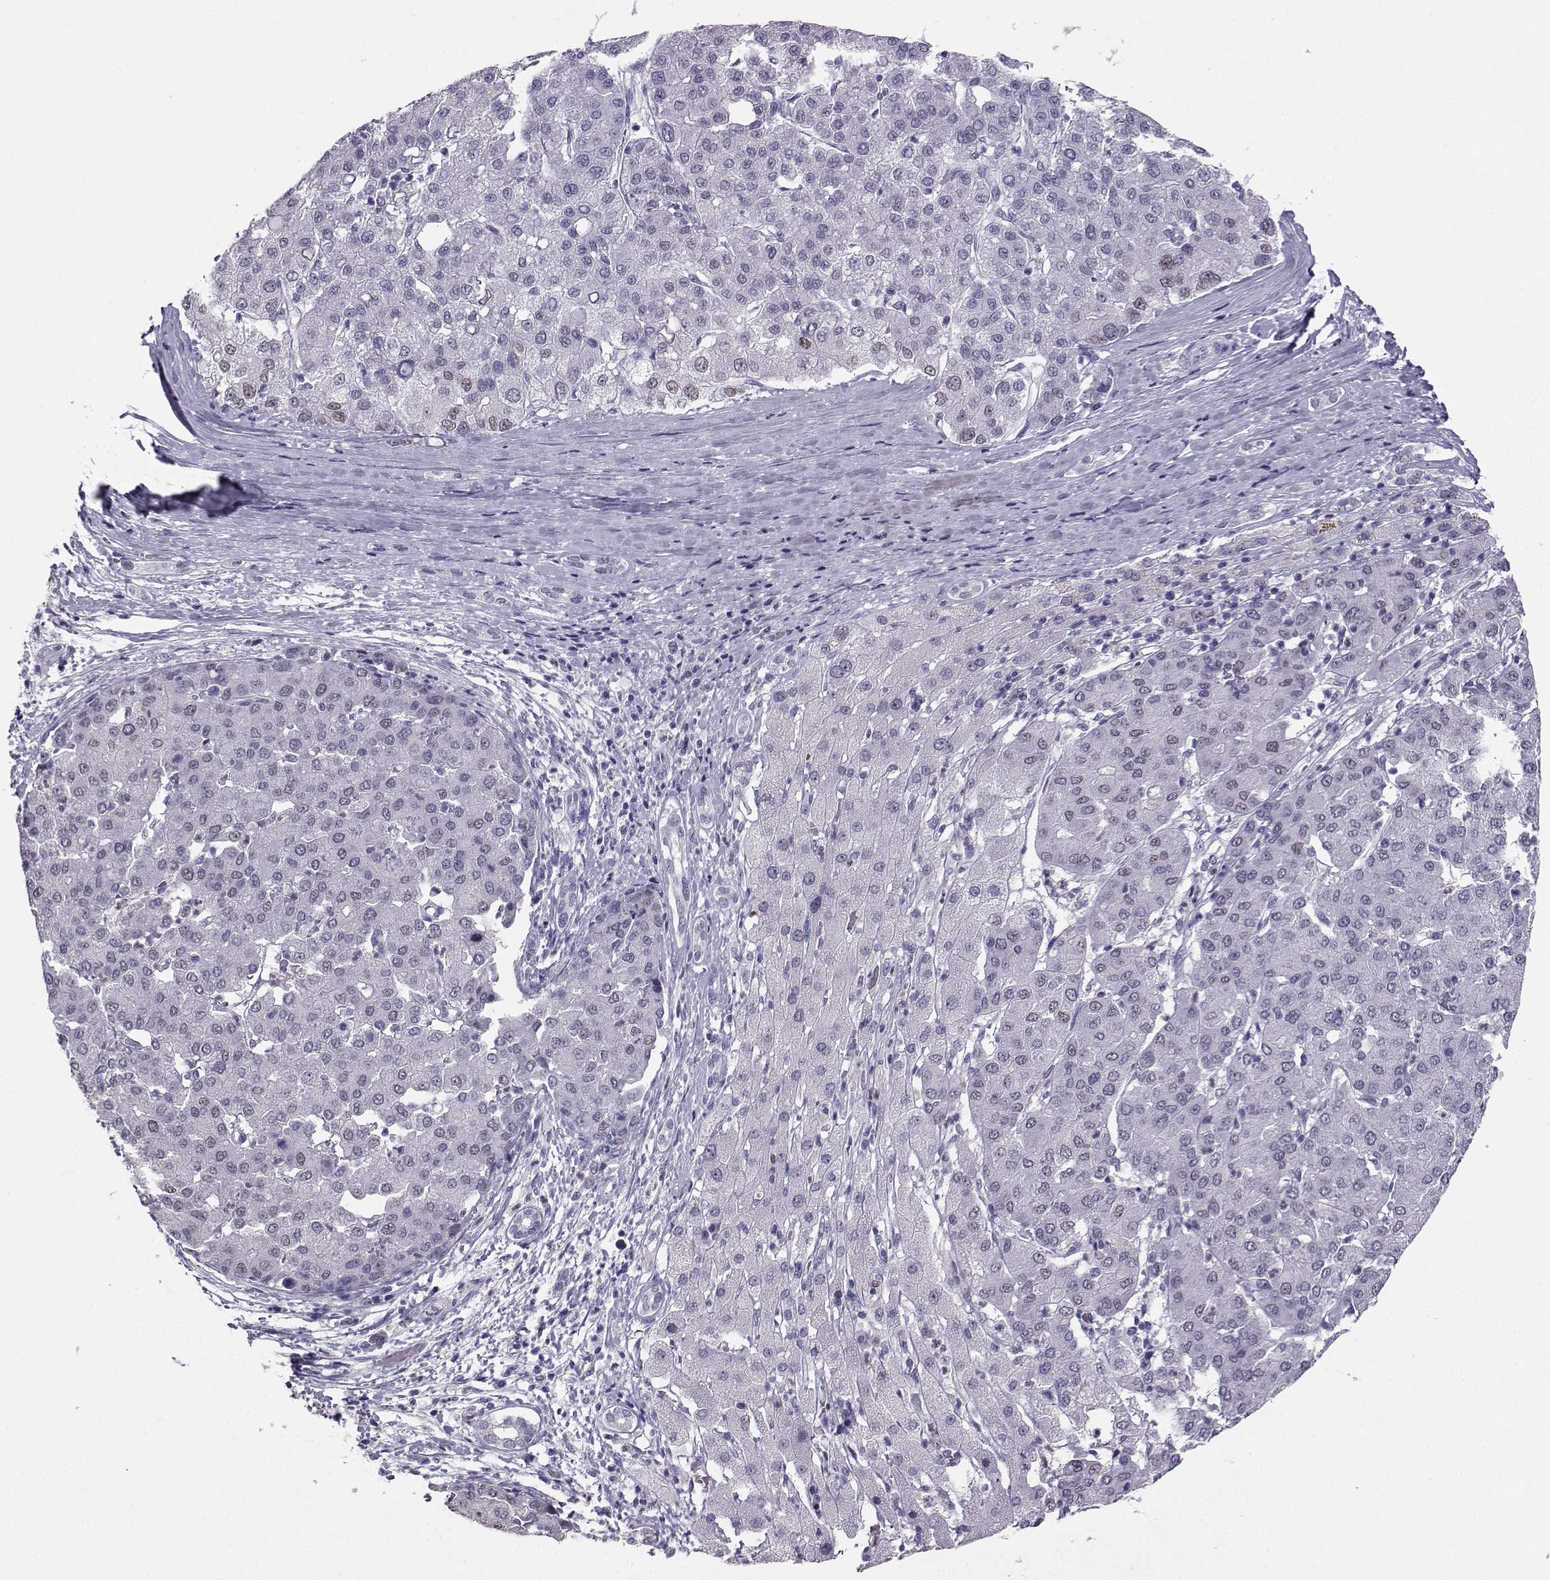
{"staining": {"intensity": "negative", "quantity": "none", "location": "none"}, "tissue": "liver cancer", "cell_type": "Tumor cells", "image_type": "cancer", "snomed": [{"axis": "morphology", "description": "Carcinoma, Hepatocellular, NOS"}, {"axis": "topography", "description": "Liver"}], "caption": "The micrograph demonstrates no staining of tumor cells in liver cancer. Nuclei are stained in blue.", "gene": "TEDC2", "patient": {"sex": "male", "age": 65}}